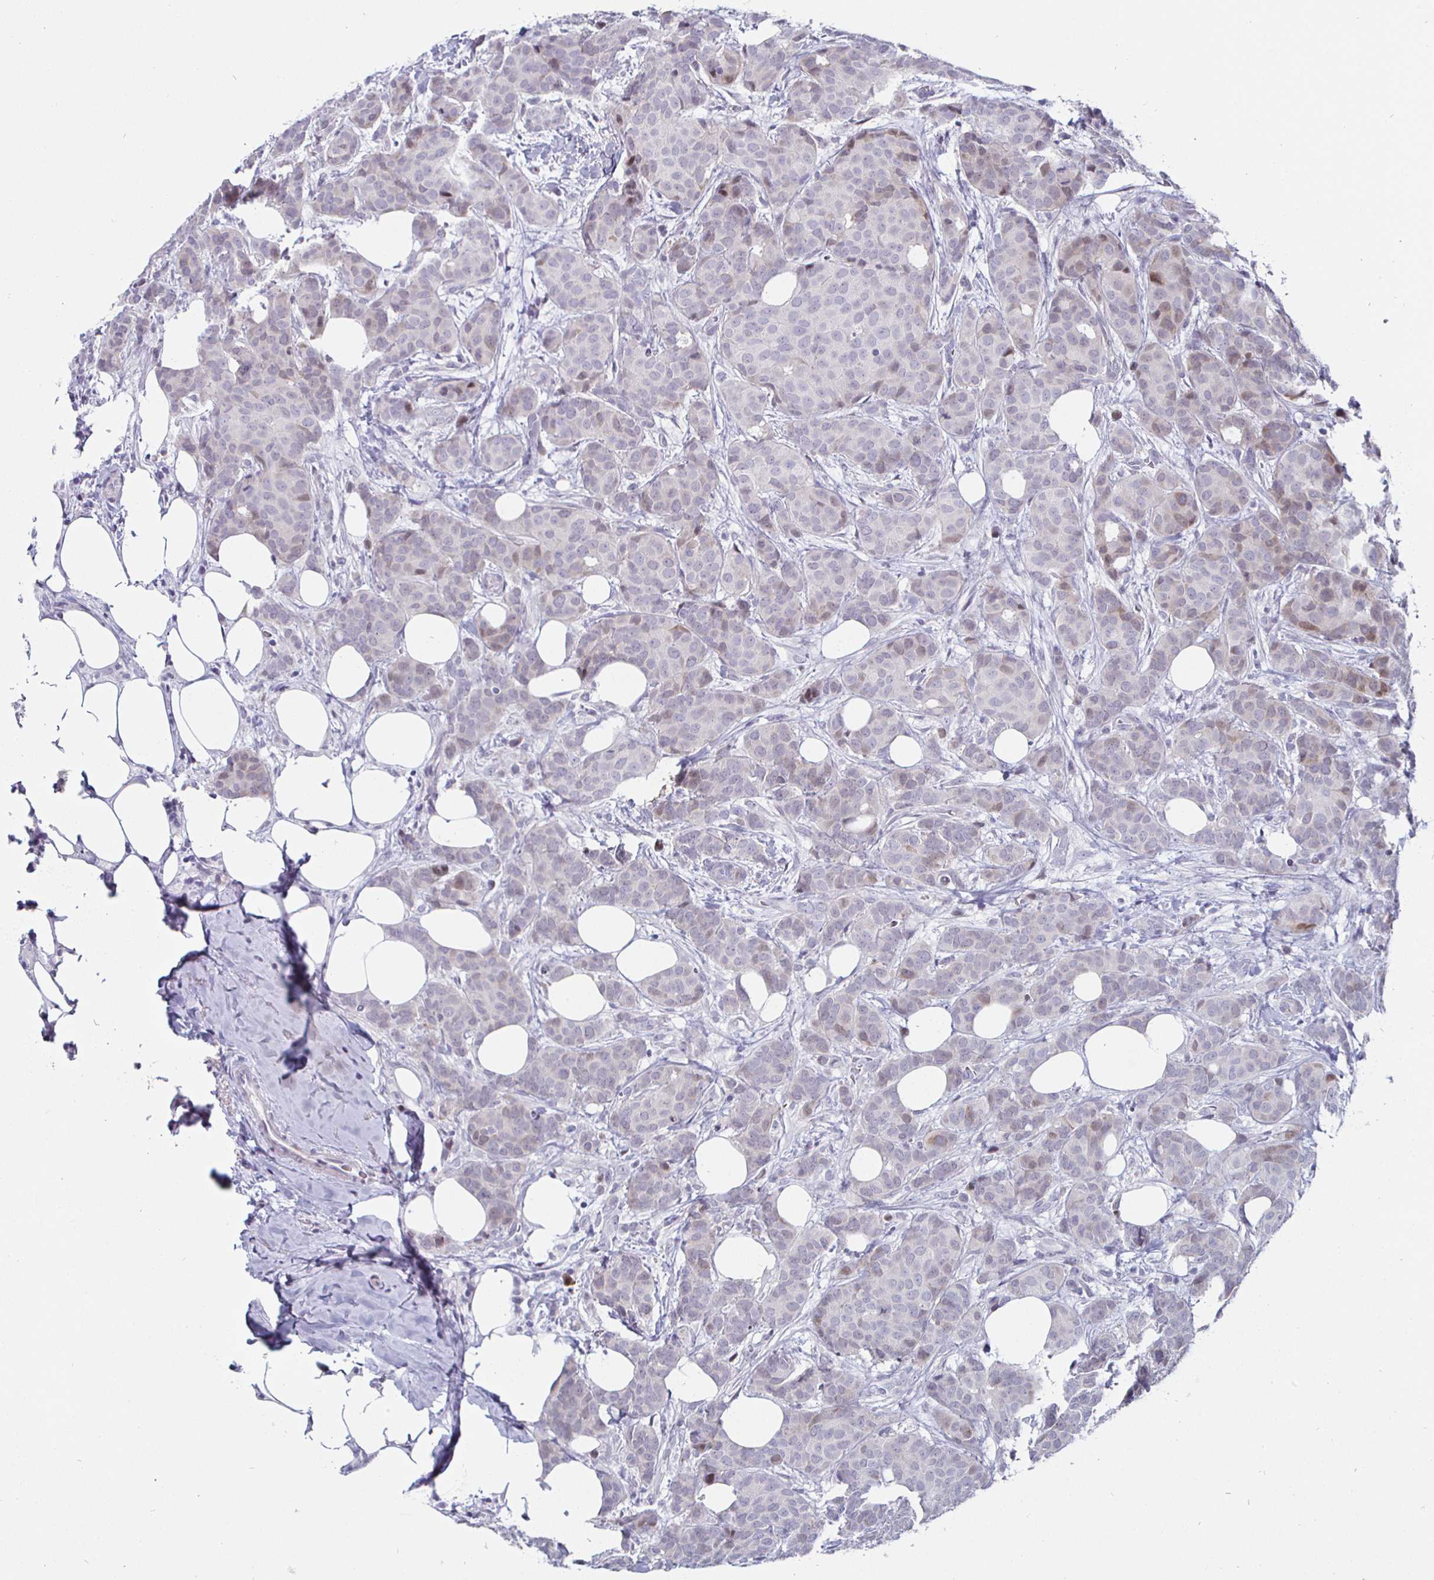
{"staining": {"intensity": "weak", "quantity": "<25%", "location": "cytoplasmic/membranous"}, "tissue": "breast cancer", "cell_type": "Tumor cells", "image_type": "cancer", "snomed": [{"axis": "morphology", "description": "Duct carcinoma"}, {"axis": "topography", "description": "Breast"}], "caption": "Infiltrating ductal carcinoma (breast) stained for a protein using IHC exhibits no expression tumor cells.", "gene": "DMRTB1", "patient": {"sex": "female", "age": 70}}